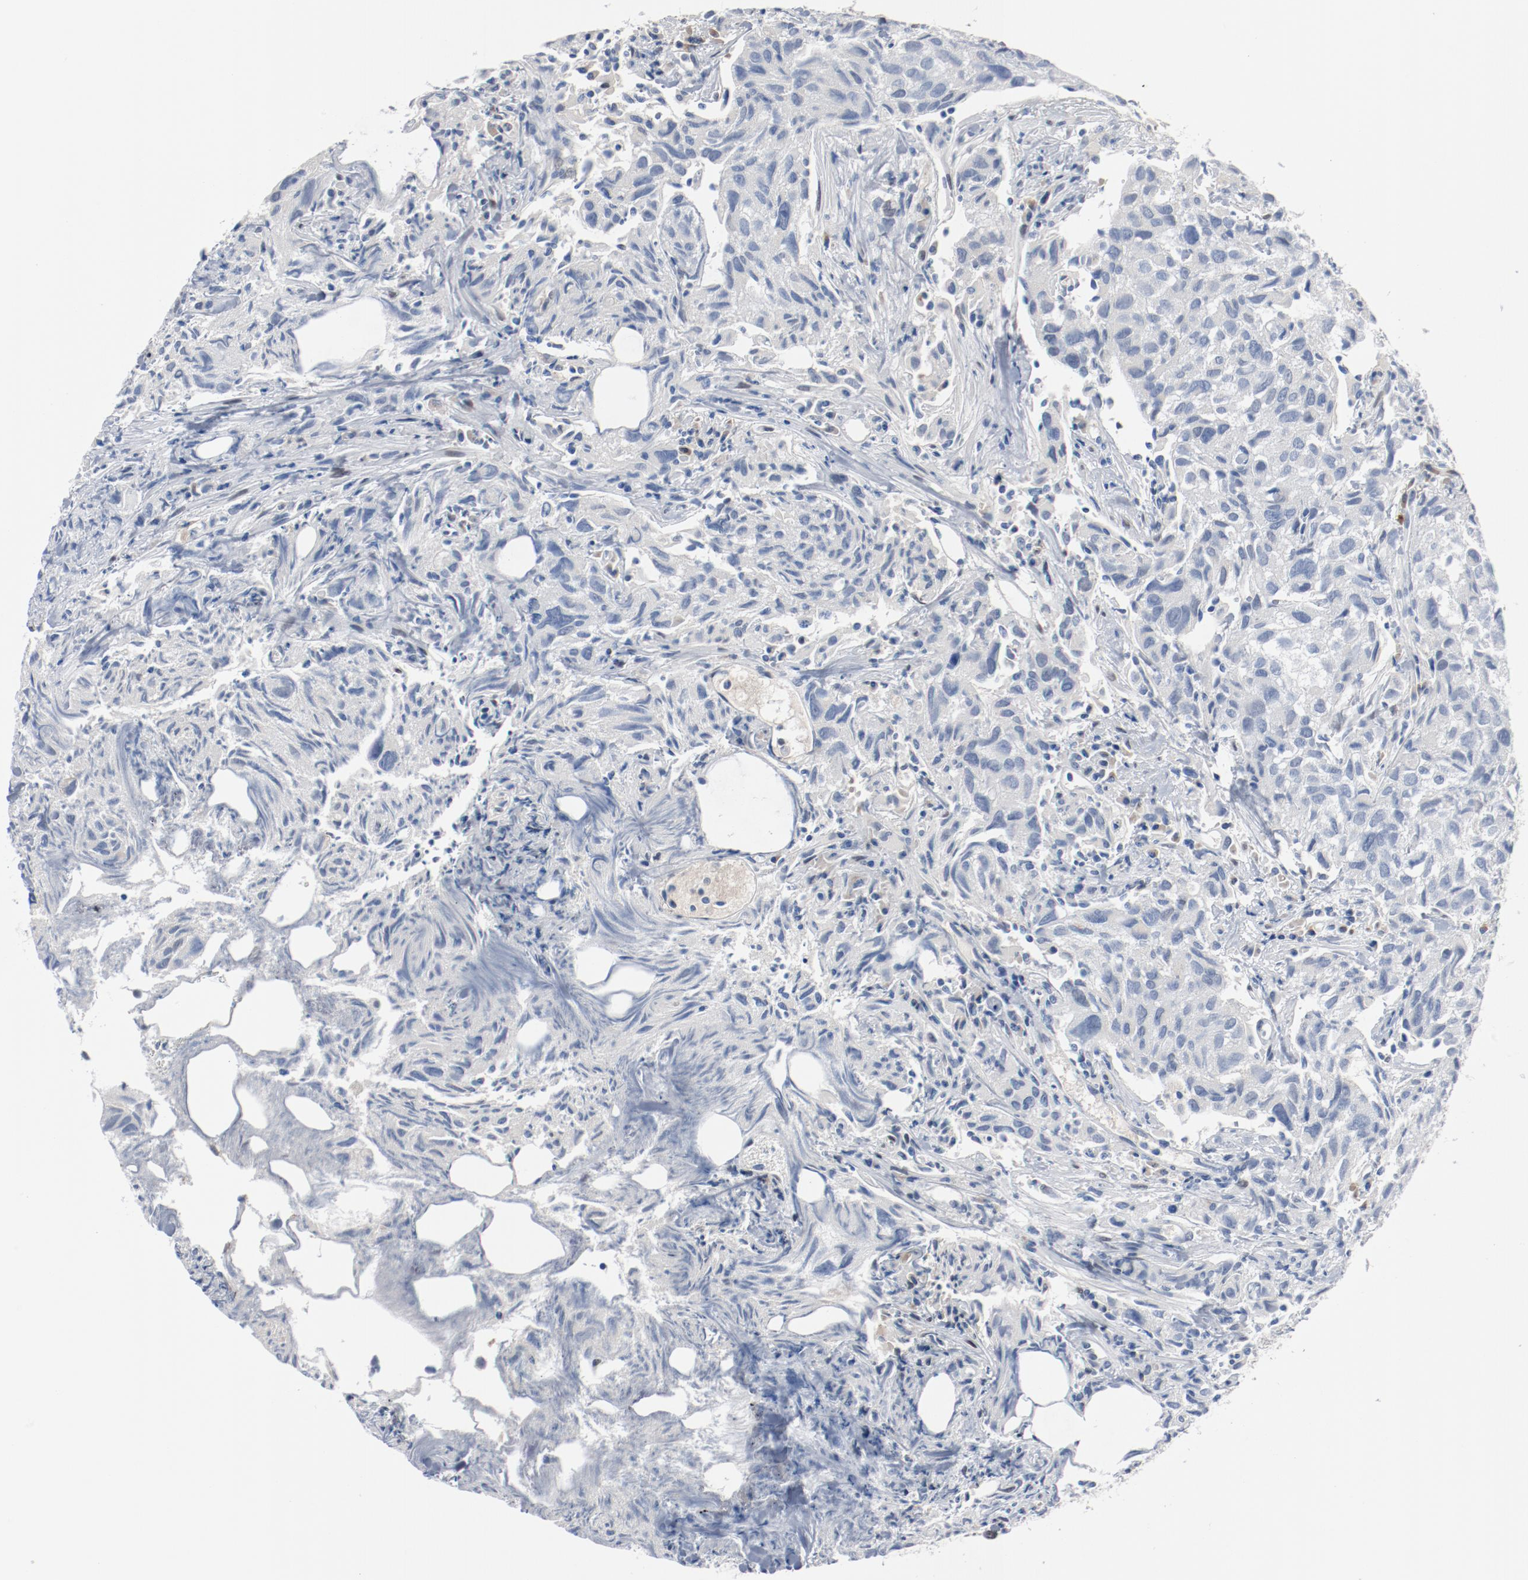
{"staining": {"intensity": "negative", "quantity": "none", "location": "none"}, "tissue": "urothelial cancer", "cell_type": "Tumor cells", "image_type": "cancer", "snomed": [{"axis": "morphology", "description": "Urothelial carcinoma, High grade"}, {"axis": "topography", "description": "Urinary bladder"}], "caption": "Micrograph shows no protein staining in tumor cells of urothelial carcinoma (high-grade) tissue.", "gene": "FOXP1", "patient": {"sex": "female", "age": 75}}